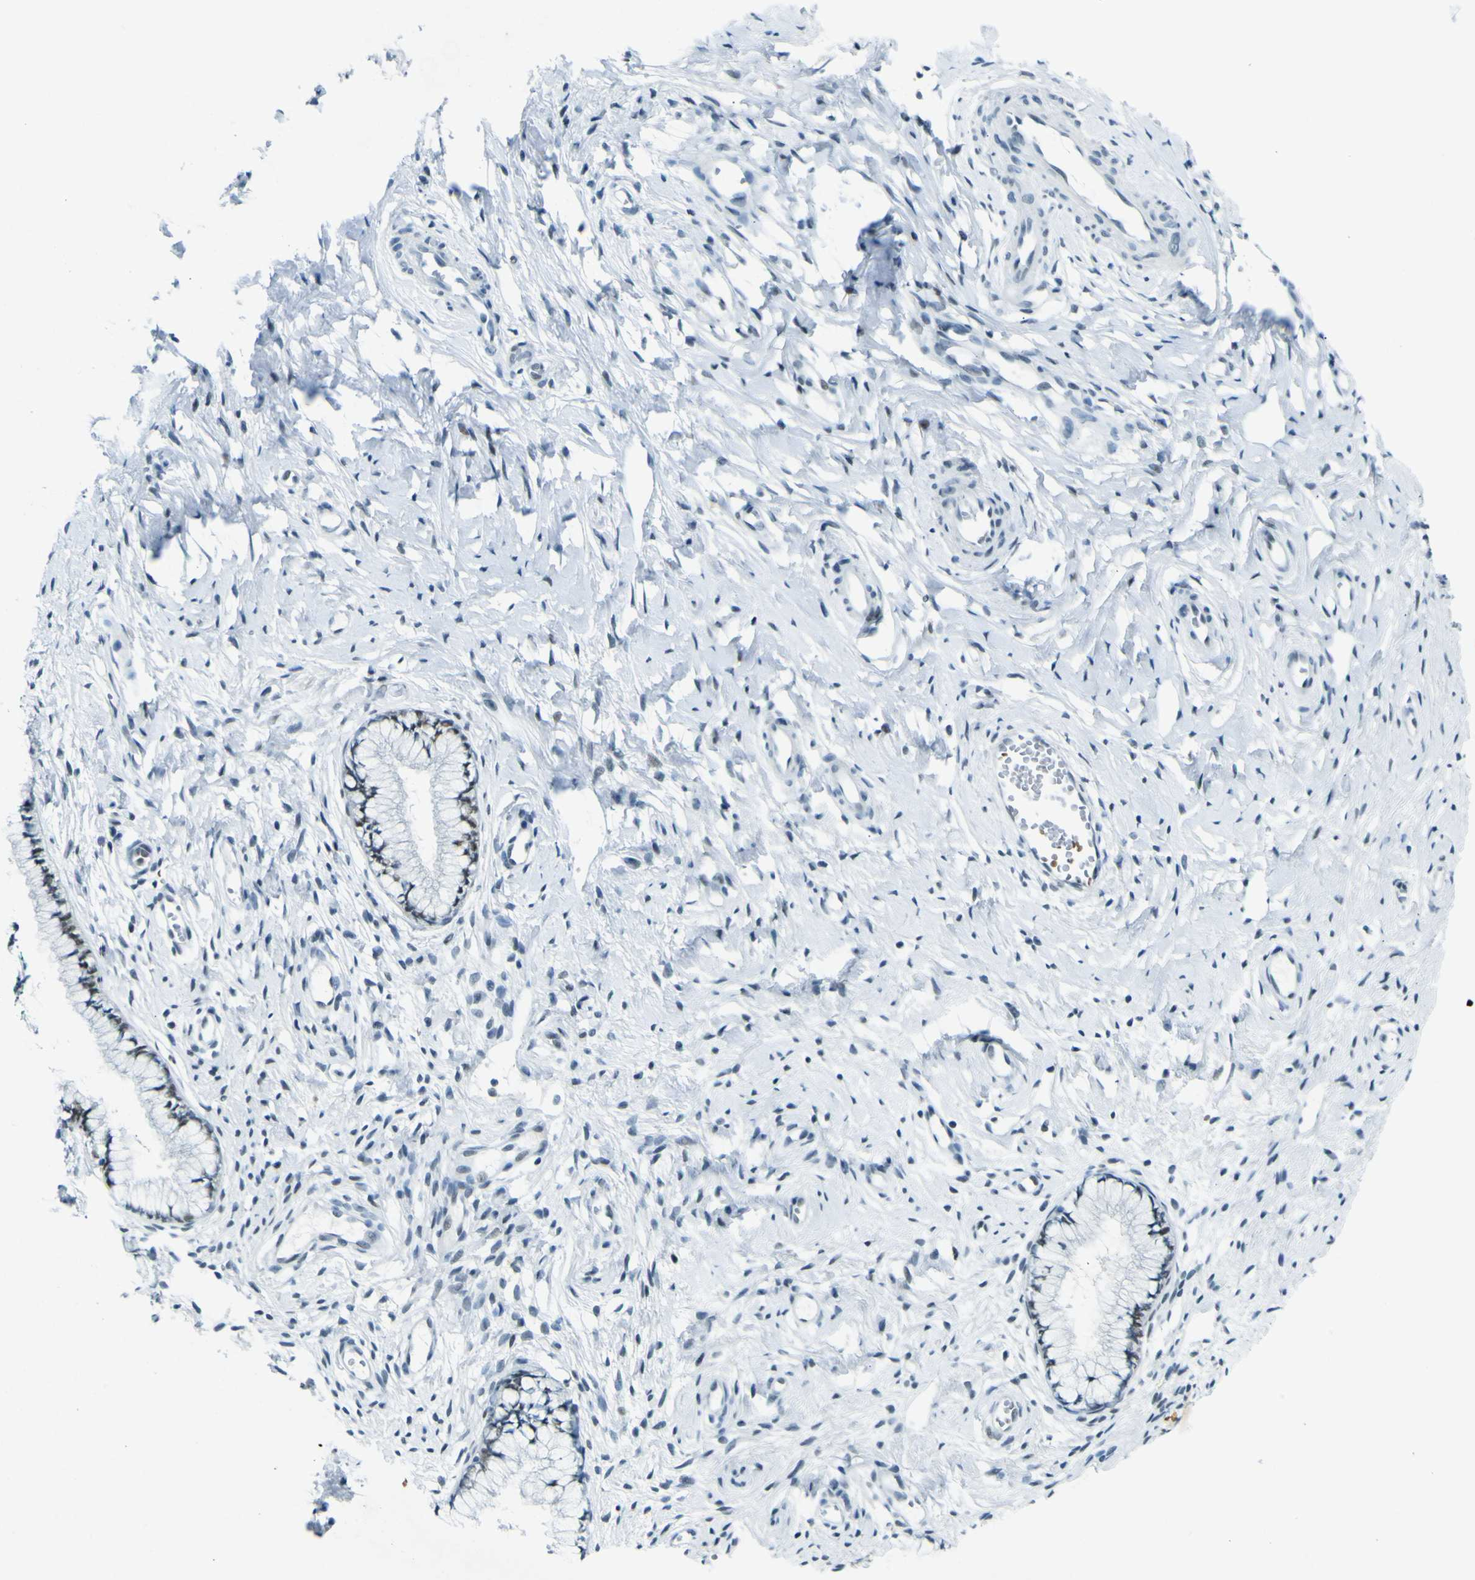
{"staining": {"intensity": "weak", "quantity": "25%-75%", "location": "nuclear"}, "tissue": "cervix", "cell_type": "Glandular cells", "image_type": "normal", "snomed": [{"axis": "morphology", "description": "Normal tissue, NOS"}, {"axis": "topography", "description": "Cervix"}], "caption": "Protein expression analysis of normal cervix exhibits weak nuclear expression in about 25%-75% of glandular cells.", "gene": "CEBPG", "patient": {"sex": "female", "age": 65}}